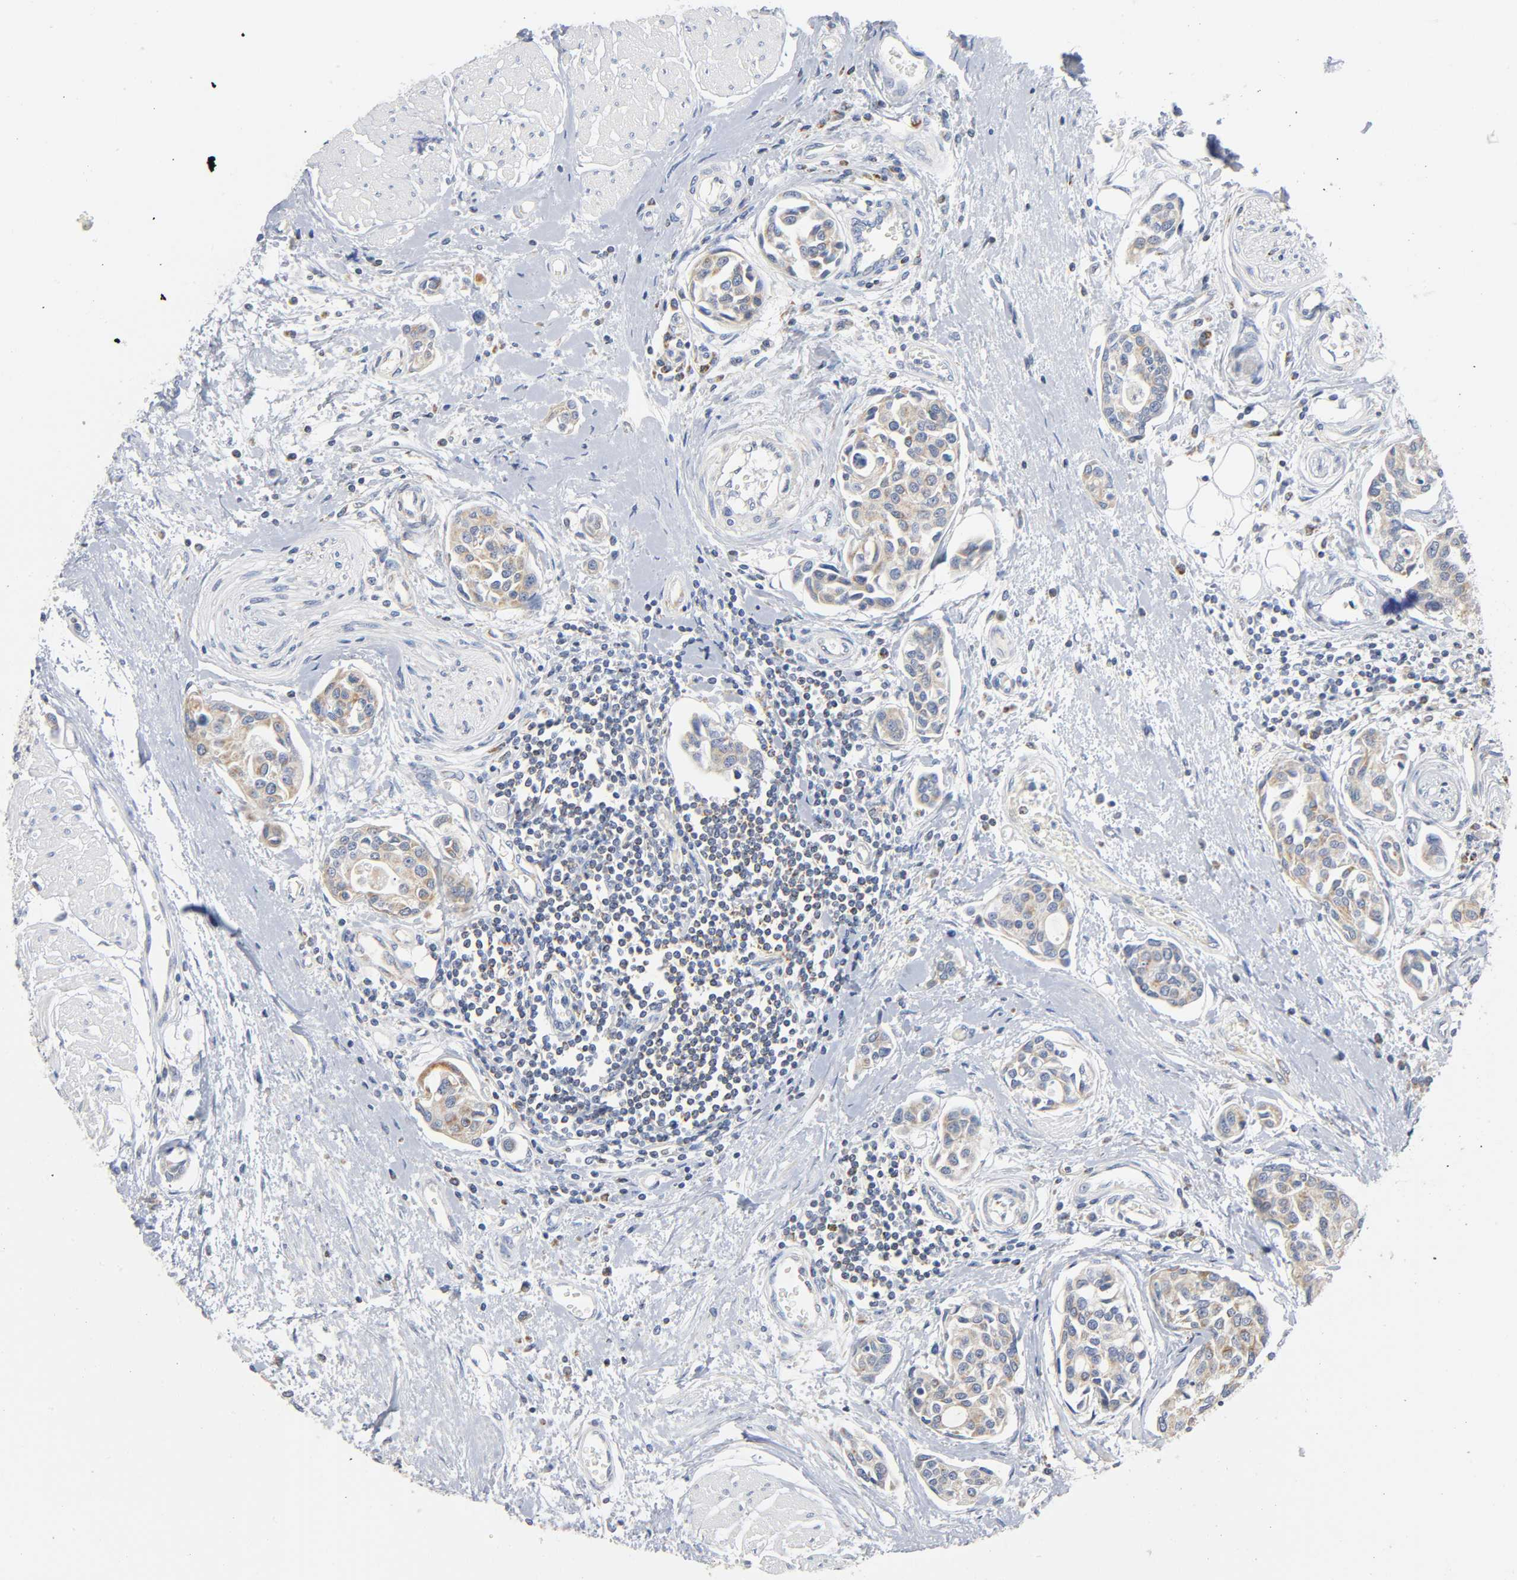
{"staining": {"intensity": "weak", "quantity": ">75%", "location": "cytoplasmic/membranous"}, "tissue": "urothelial cancer", "cell_type": "Tumor cells", "image_type": "cancer", "snomed": [{"axis": "morphology", "description": "Urothelial carcinoma, High grade"}, {"axis": "topography", "description": "Urinary bladder"}], "caption": "Protein expression analysis of urothelial cancer exhibits weak cytoplasmic/membranous staining in approximately >75% of tumor cells.", "gene": "BAK1", "patient": {"sex": "male", "age": 78}}